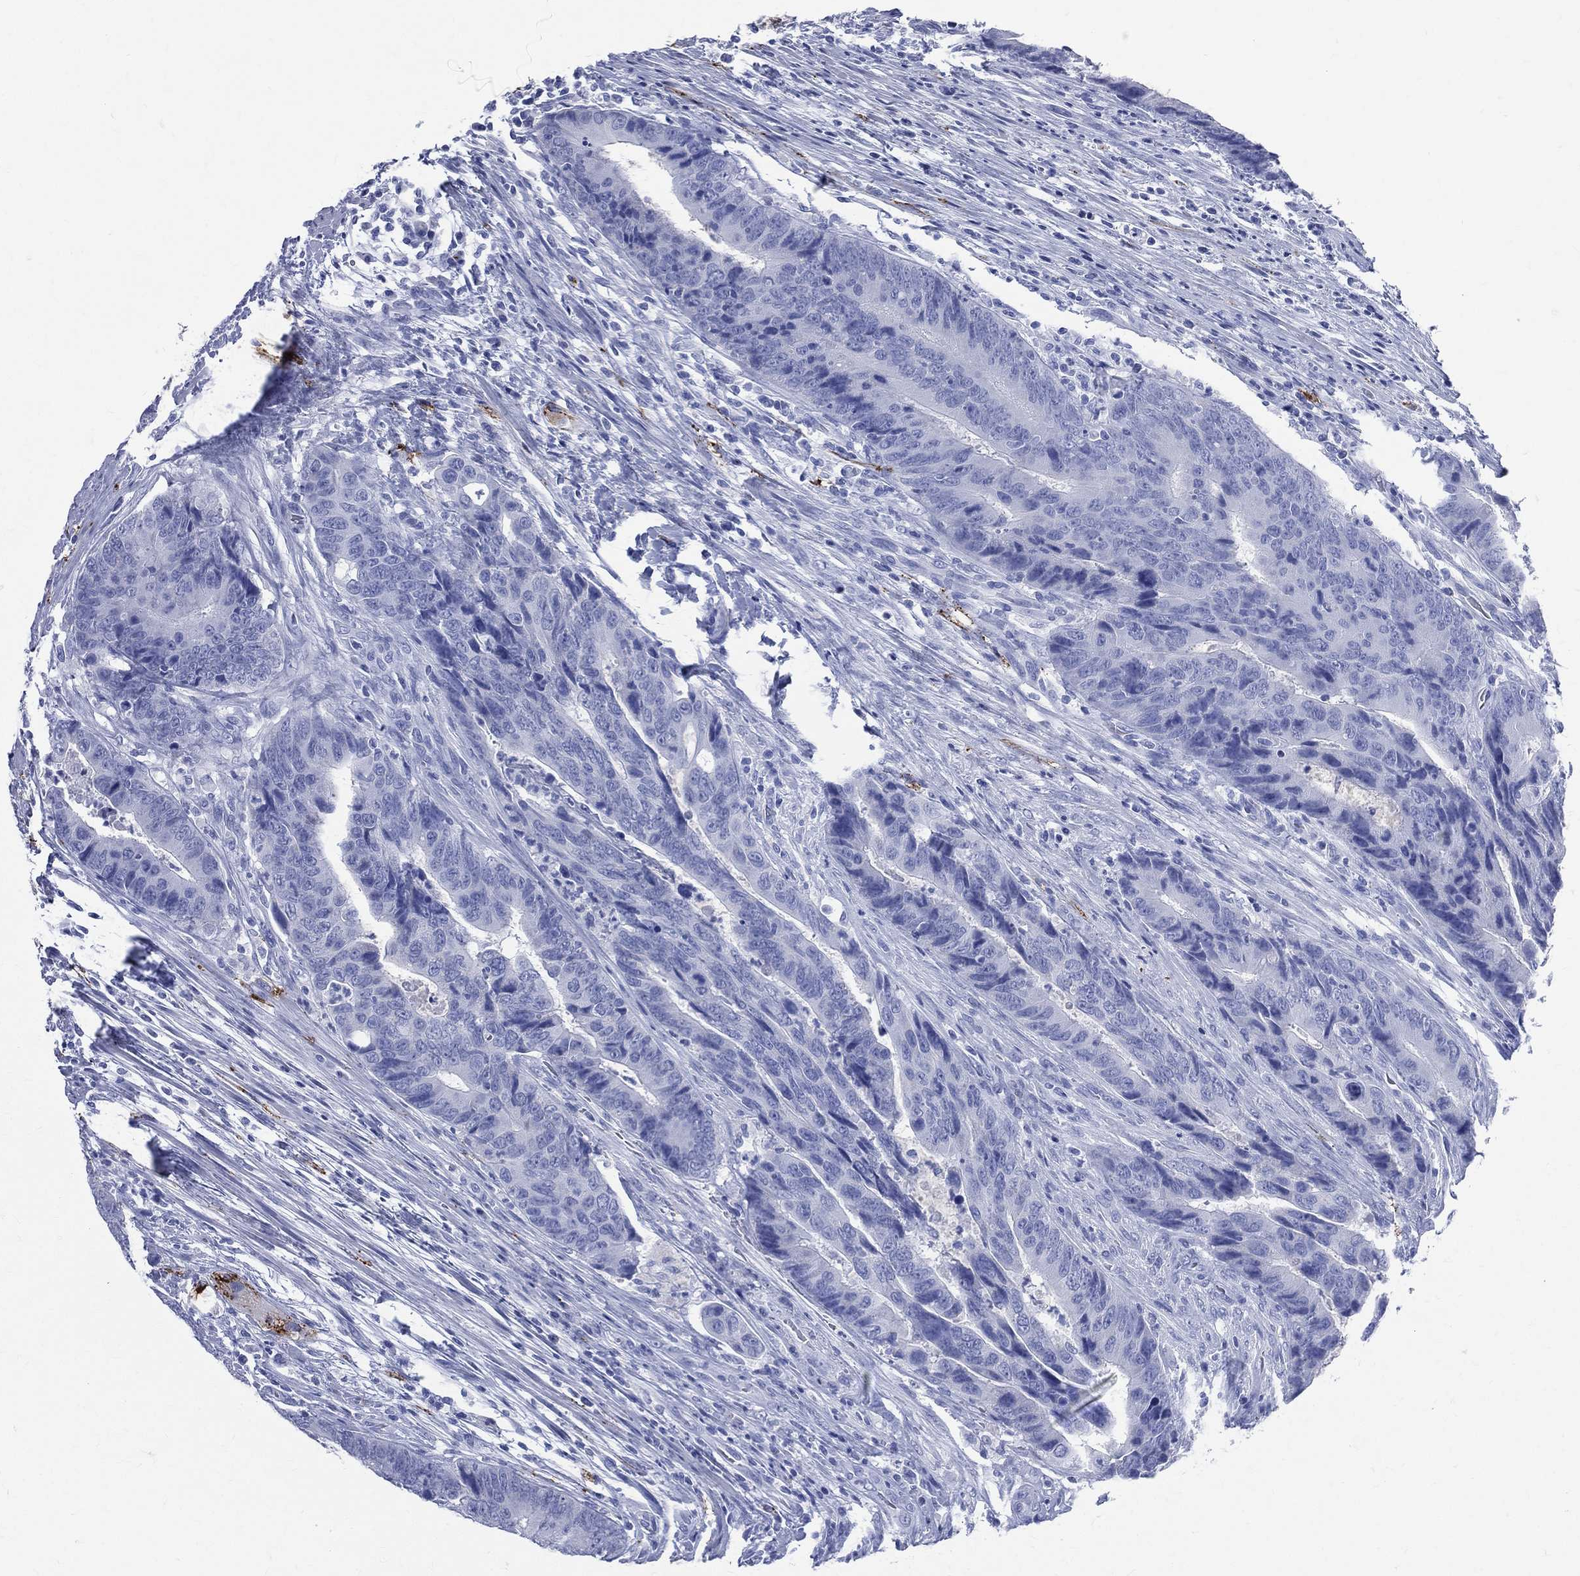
{"staining": {"intensity": "negative", "quantity": "none", "location": "none"}, "tissue": "colorectal cancer", "cell_type": "Tumor cells", "image_type": "cancer", "snomed": [{"axis": "morphology", "description": "Adenocarcinoma, NOS"}, {"axis": "topography", "description": "Colon"}], "caption": "High magnification brightfield microscopy of colorectal cancer (adenocarcinoma) stained with DAB (brown) and counterstained with hematoxylin (blue): tumor cells show no significant expression.", "gene": "SYP", "patient": {"sex": "female", "age": 56}}